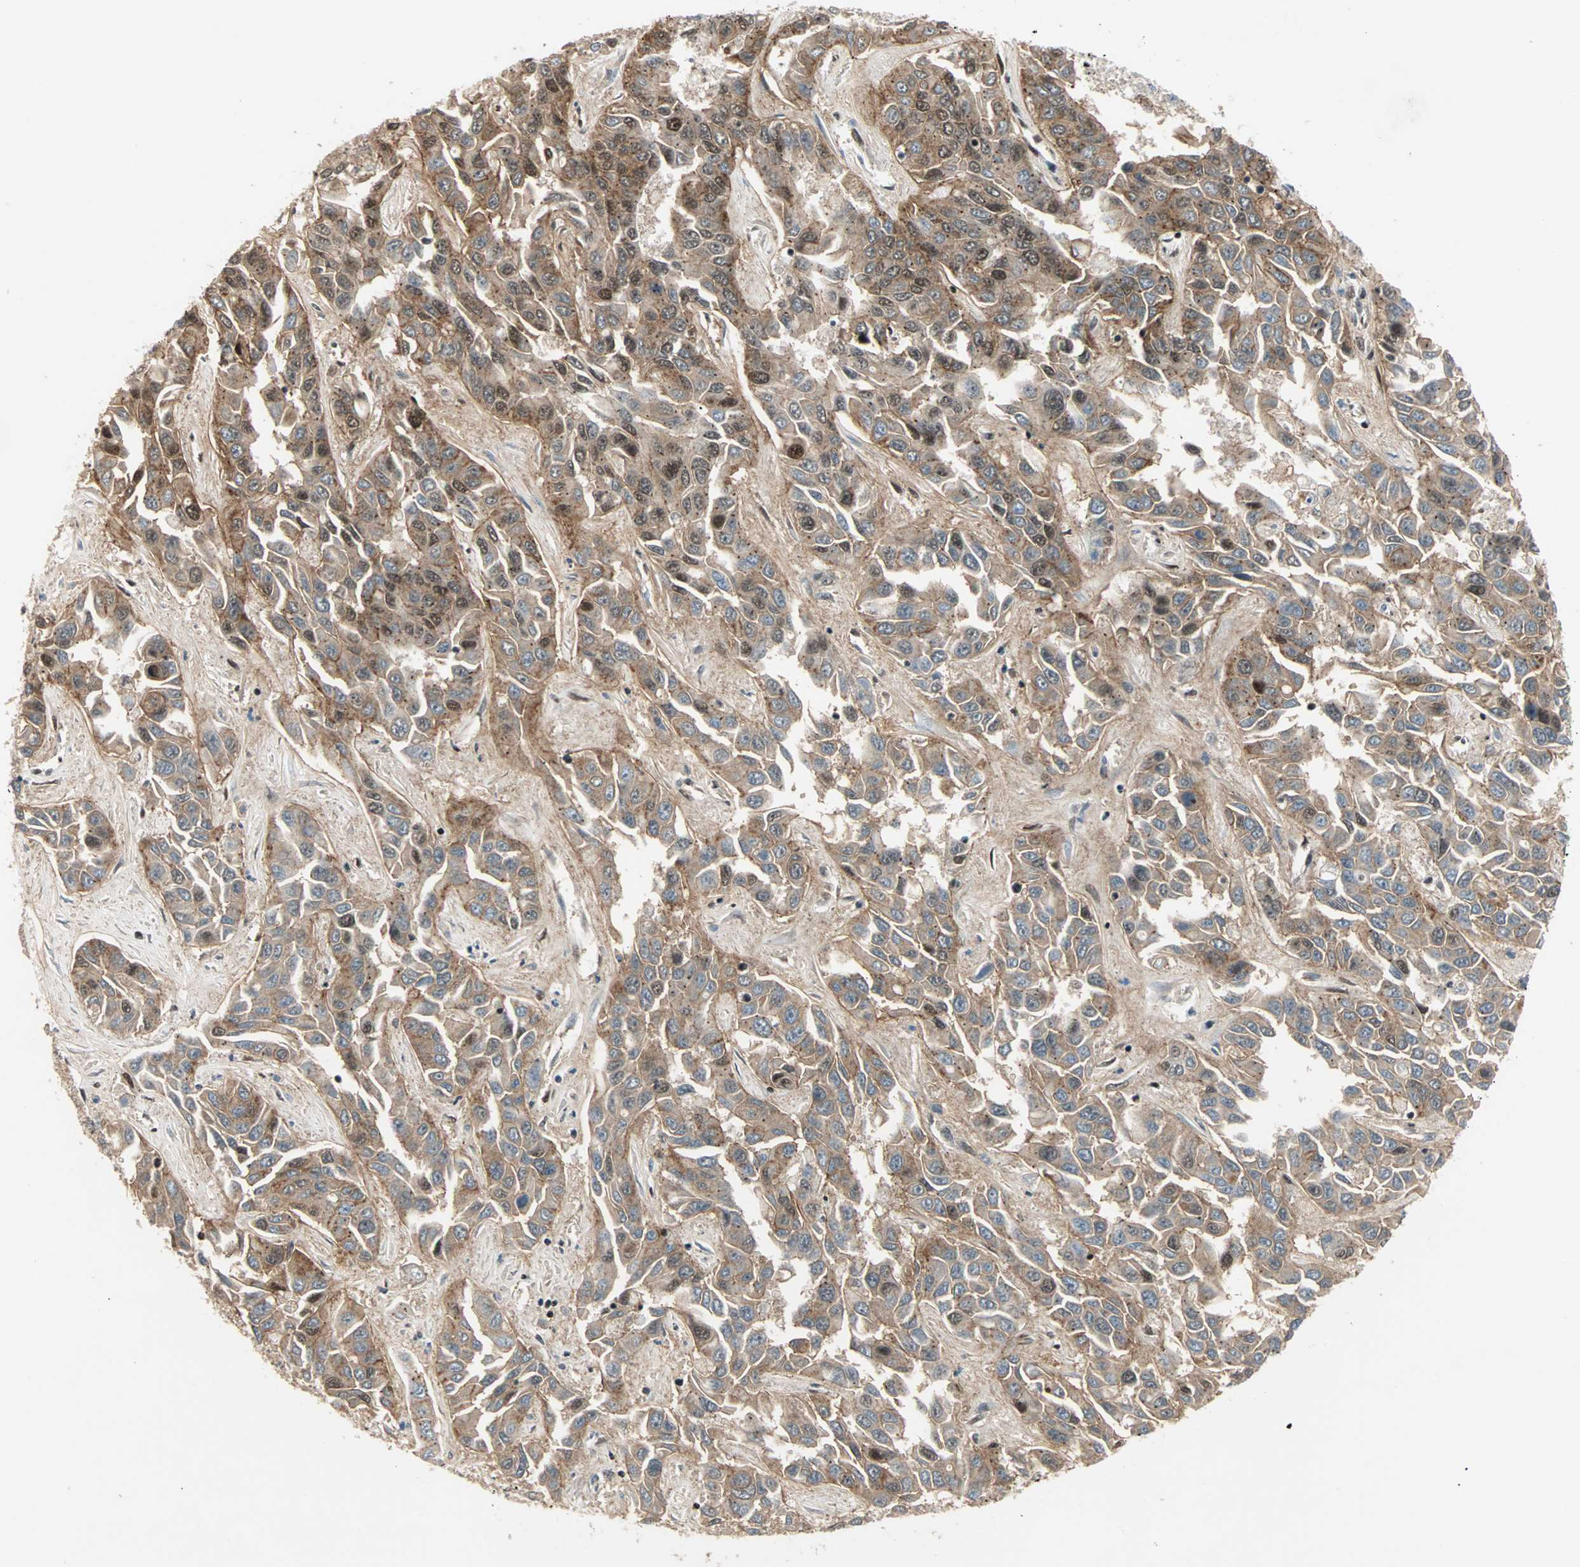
{"staining": {"intensity": "moderate", "quantity": ">75%", "location": "cytoplasmic/membranous,nuclear"}, "tissue": "liver cancer", "cell_type": "Tumor cells", "image_type": "cancer", "snomed": [{"axis": "morphology", "description": "Cholangiocarcinoma"}, {"axis": "topography", "description": "Liver"}], "caption": "Brown immunohistochemical staining in liver cancer (cholangiocarcinoma) shows moderate cytoplasmic/membranous and nuclear positivity in about >75% of tumor cells.", "gene": "BLM", "patient": {"sex": "female", "age": 52}}